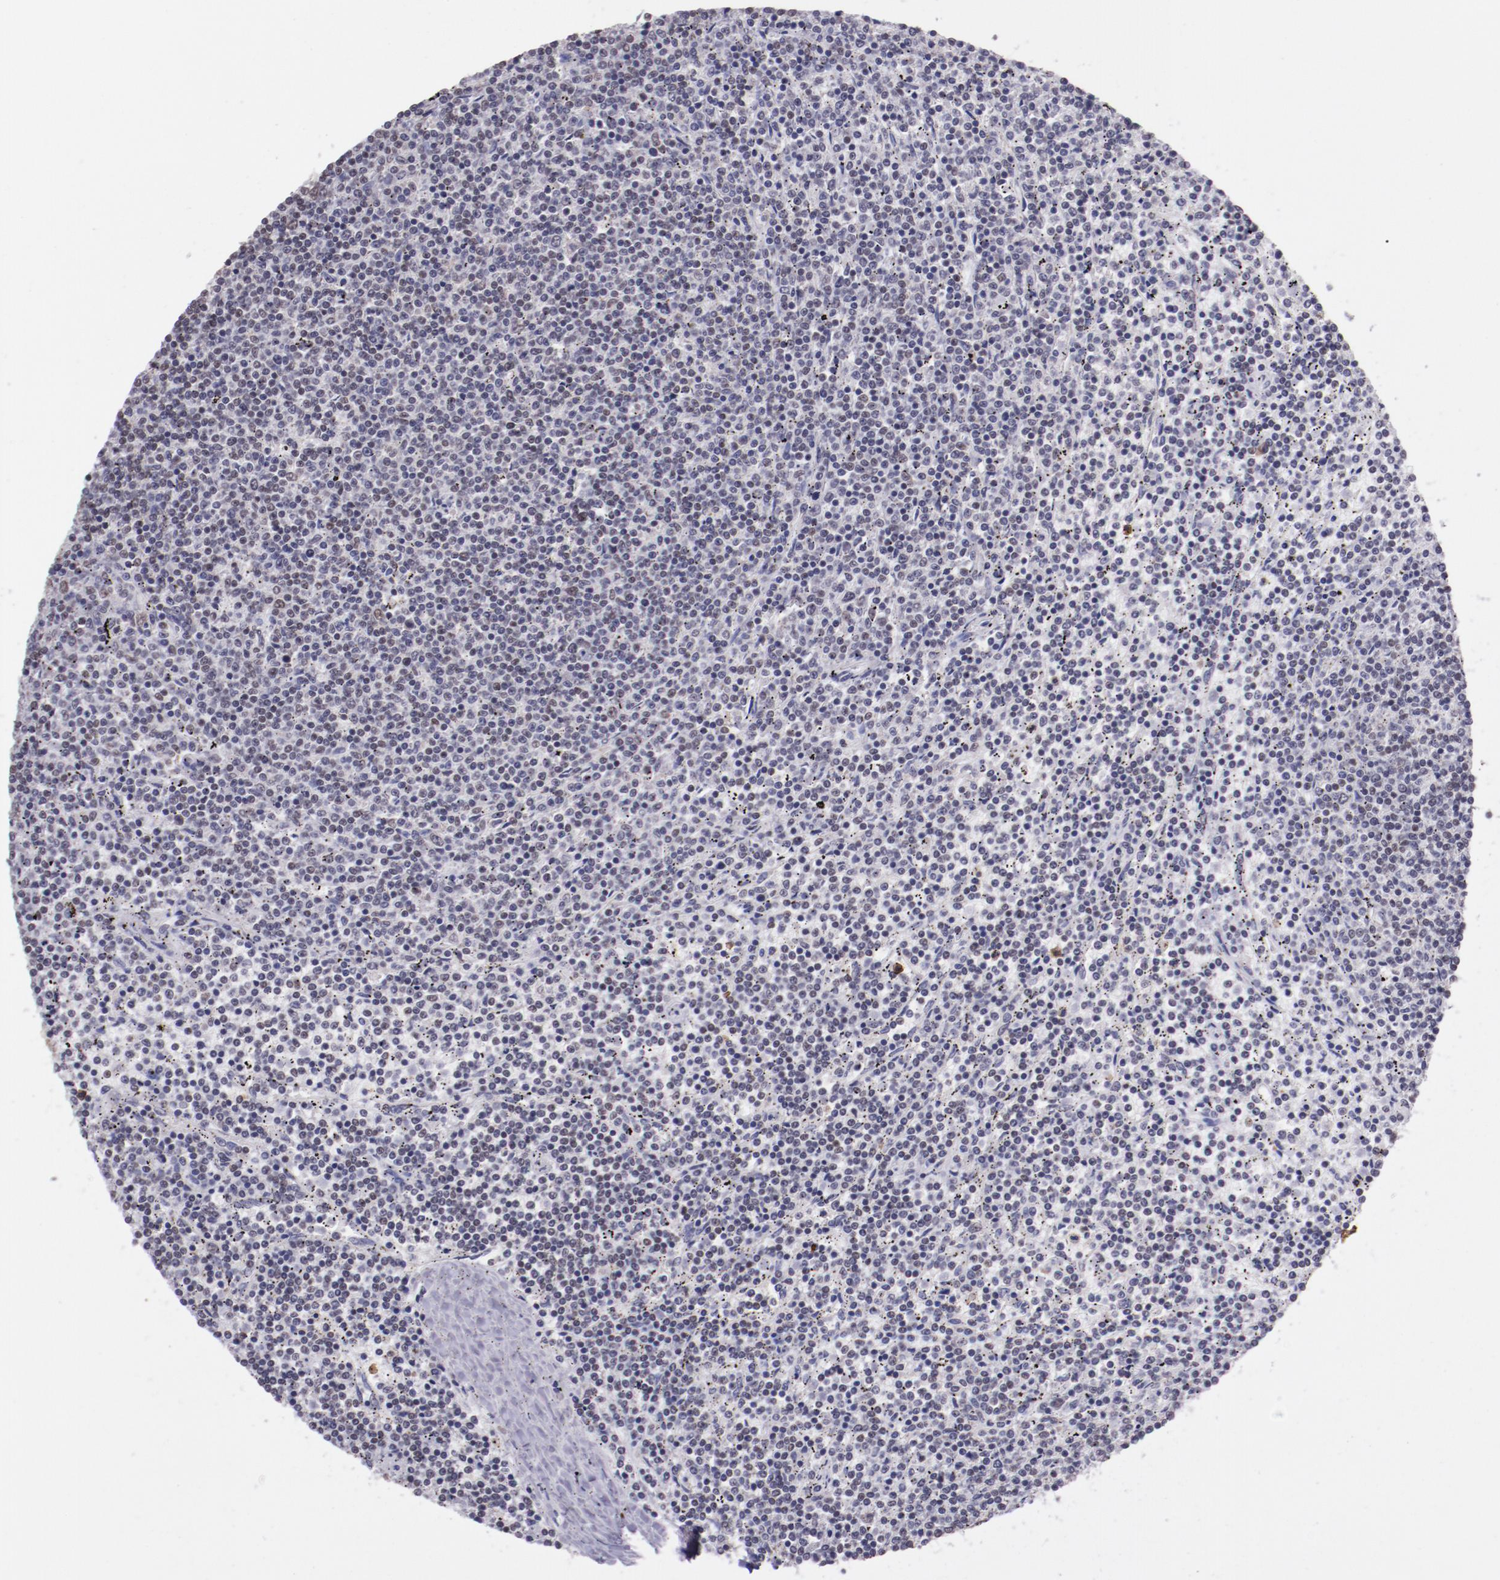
{"staining": {"intensity": "weak", "quantity": "<25%", "location": "nuclear"}, "tissue": "lymphoma", "cell_type": "Tumor cells", "image_type": "cancer", "snomed": [{"axis": "morphology", "description": "Malignant lymphoma, non-Hodgkin's type, Low grade"}, {"axis": "topography", "description": "Spleen"}], "caption": "This histopathology image is of low-grade malignant lymphoma, non-Hodgkin's type stained with immunohistochemistry to label a protein in brown with the nuclei are counter-stained blue. There is no positivity in tumor cells. (Brightfield microscopy of DAB immunohistochemistry at high magnification).", "gene": "ELF1", "patient": {"sex": "female", "age": 50}}